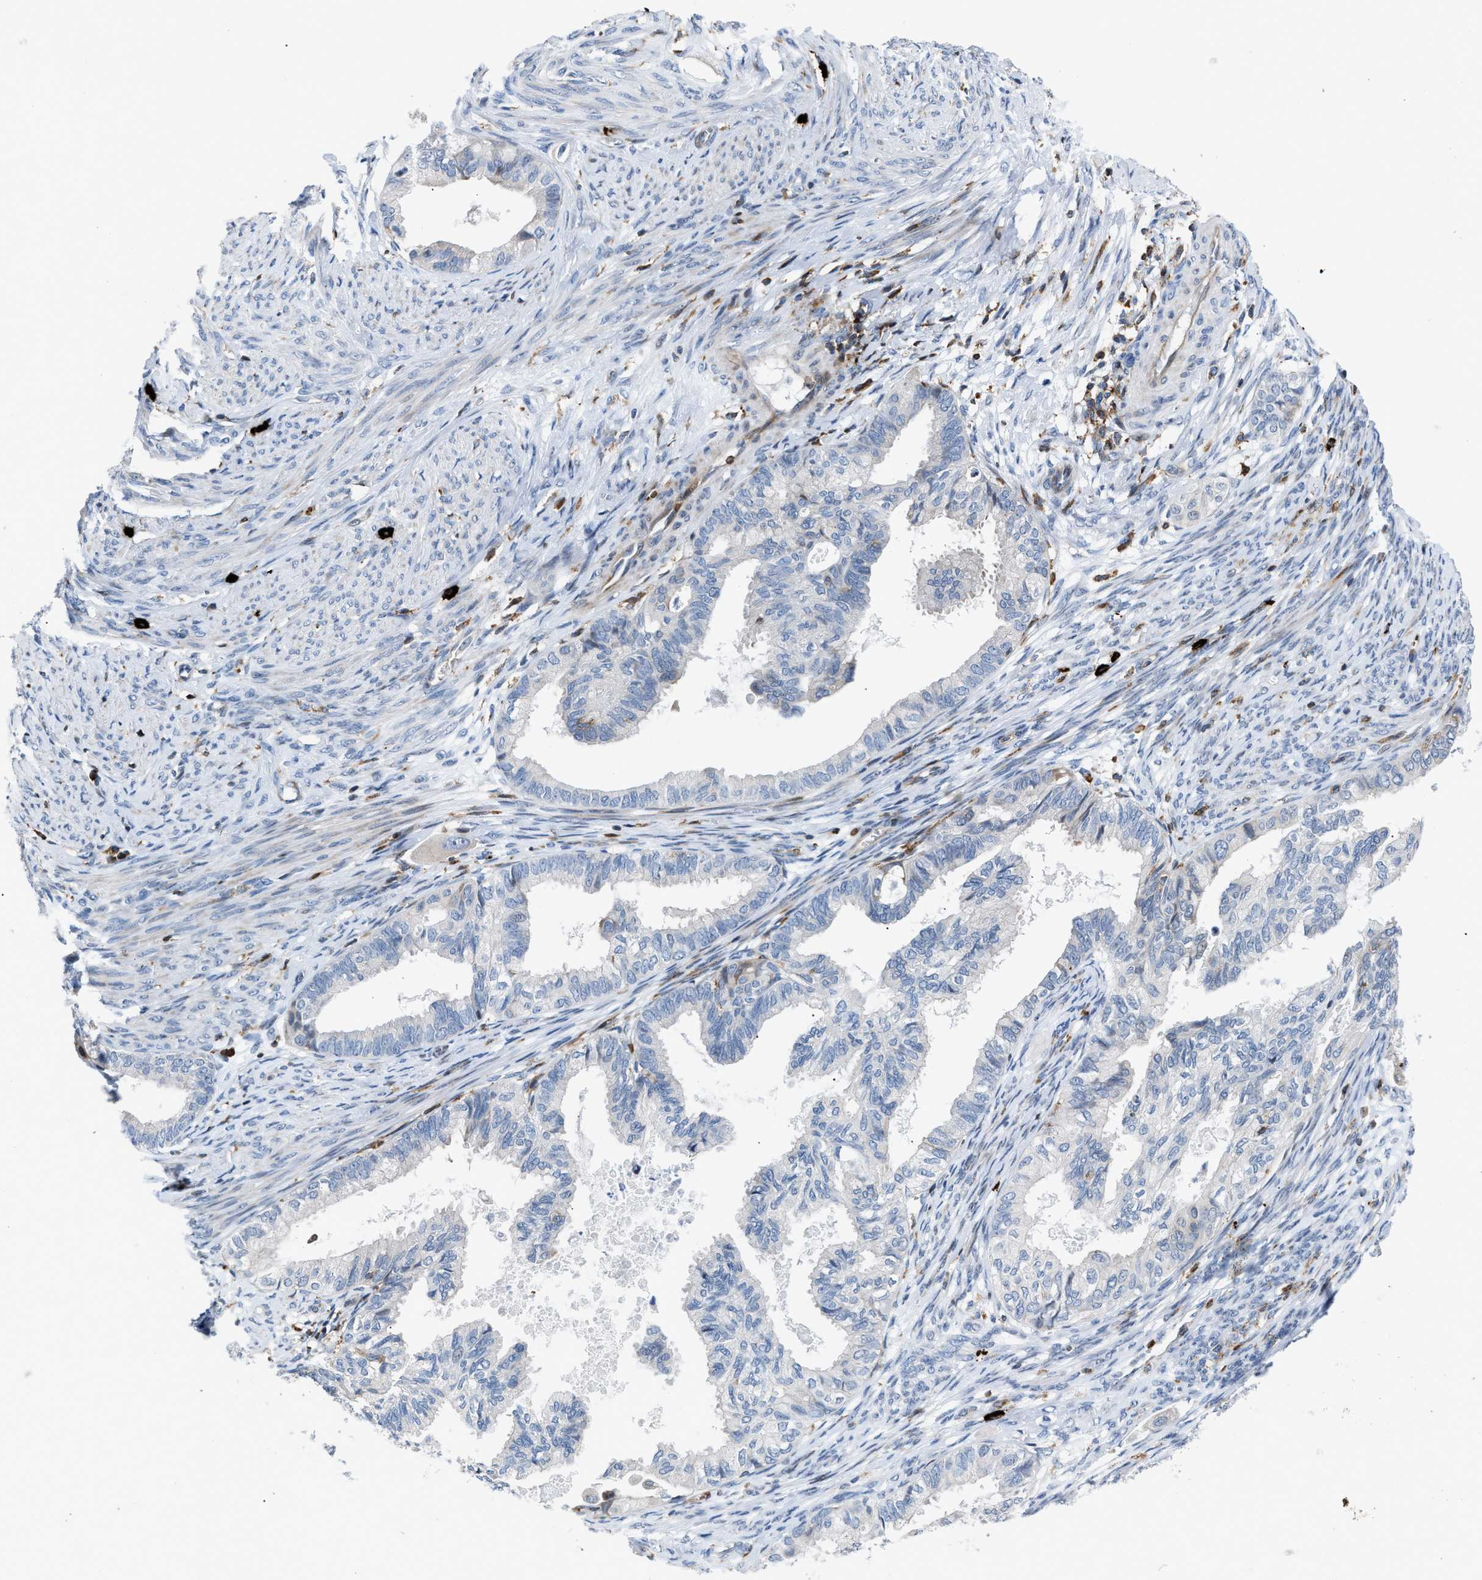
{"staining": {"intensity": "negative", "quantity": "none", "location": "none"}, "tissue": "cervical cancer", "cell_type": "Tumor cells", "image_type": "cancer", "snomed": [{"axis": "morphology", "description": "Normal tissue, NOS"}, {"axis": "morphology", "description": "Adenocarcinoma, NOS"}, {"axis": "topography", "description": "Cervix"}, {"axis": "topography", "description": "Endometrium"}], "caption": "Human cervical adenocarcinoma stained for a protein using IHC reveals no staining in tumor cells.", "gene": "ATP9A", "patient": {"sex": "female", "age": 86}}